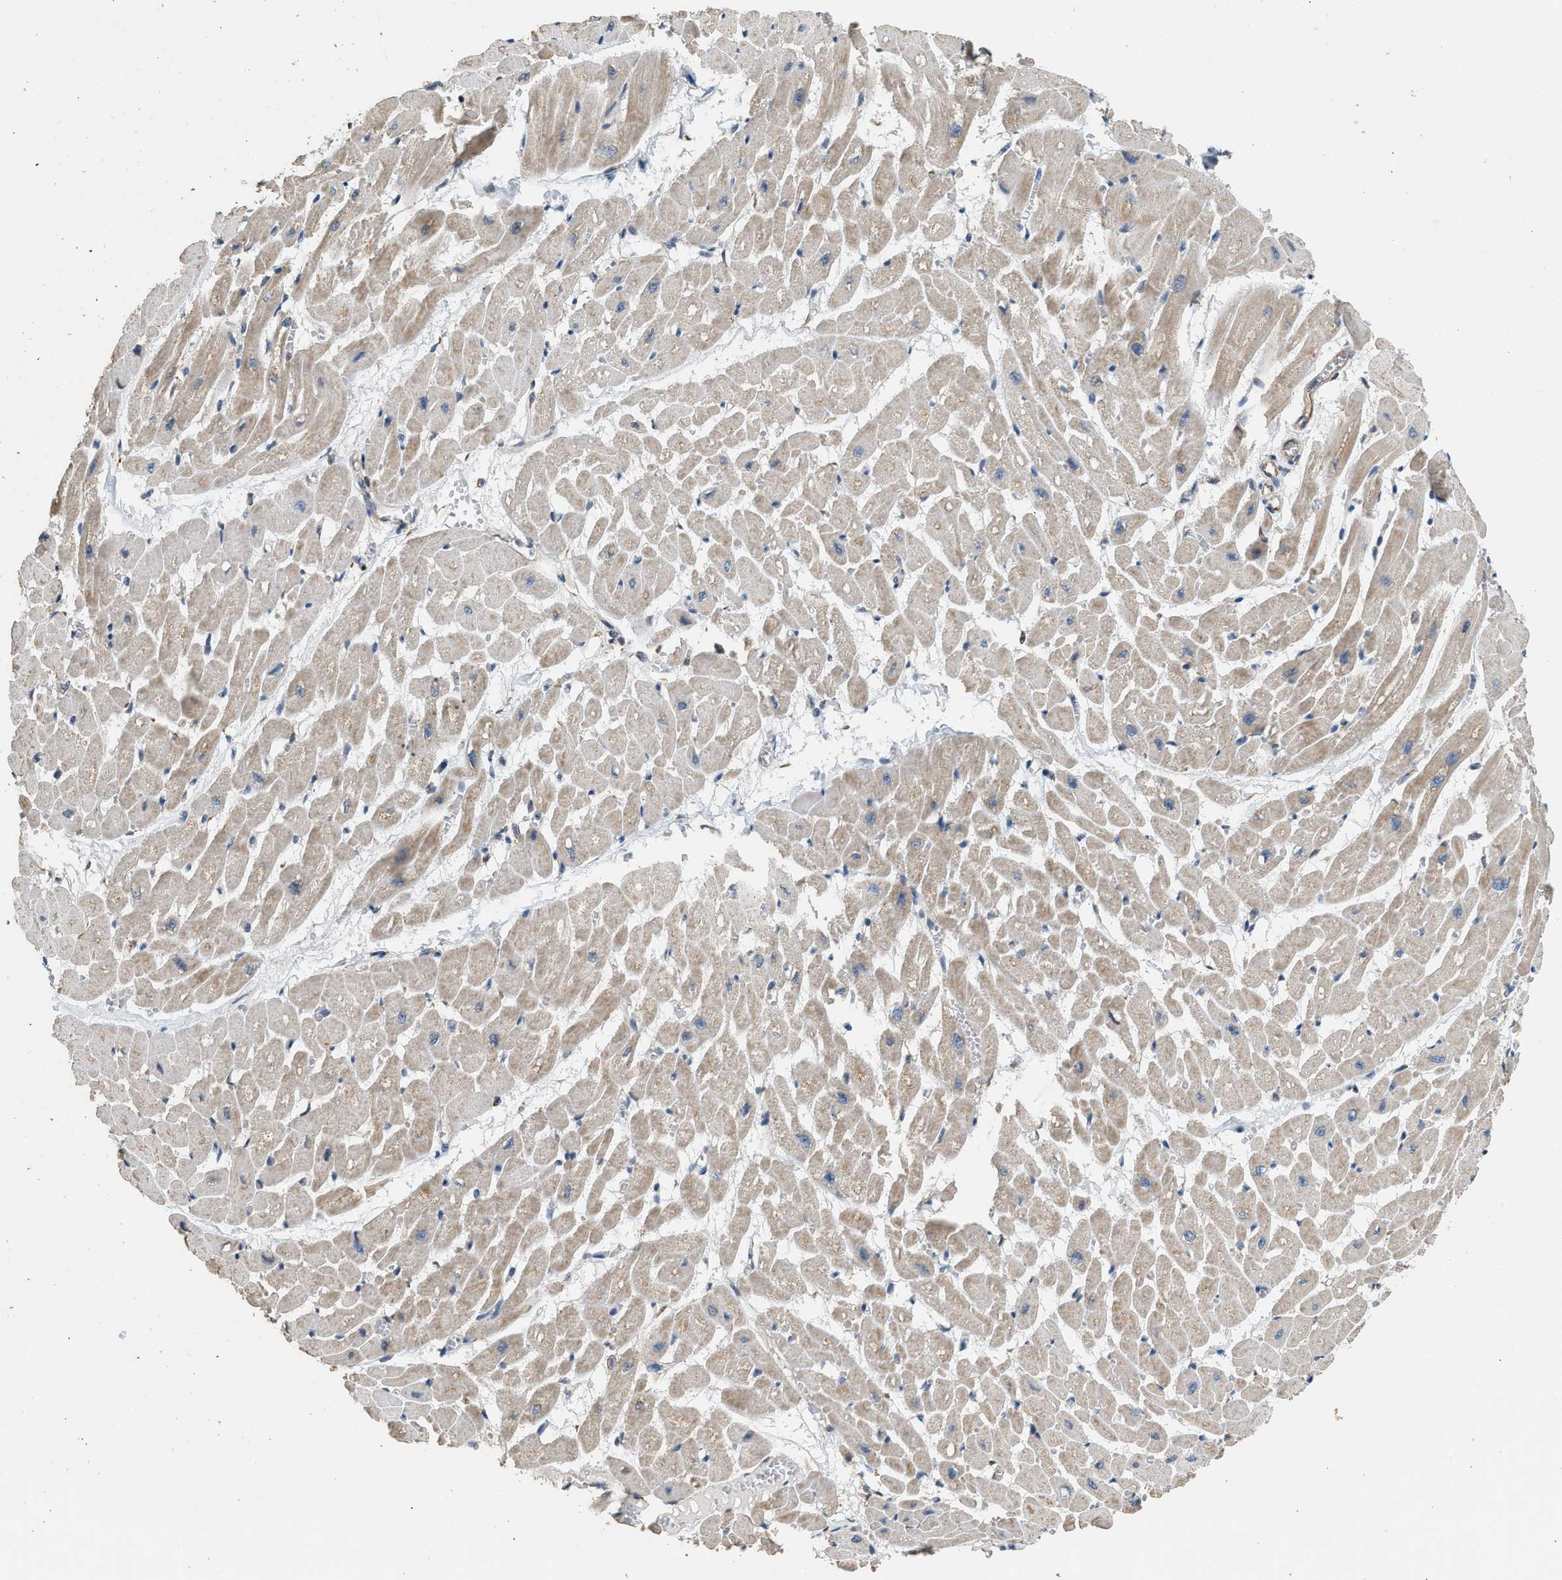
{"staining": {"intensity": "weak", "quantity": "25%-75%", "location": "cytoplasmic/membranous"}, "tissue": "heart muscle", "cell_type": "Cardiomyocytes", "image_type": "normal", "snomed": [{"axis": "morphology", "description": "Normal tissue, NOS"}, {"axis": "topography", "description": "Heart"}], "caption": "A brown stain labels weak cytoplasmic/membranous staining of a protein in cardiomyocytes of normal human heart muscle. The staining is performed using DAB (3,3'-diaminobenzidine) brown chromogen to label protein expression. The nuclei are counter-stained blue using hematoxylin.", "gene": "PCLO", "patient": {"sex": "male", "age": 45}}